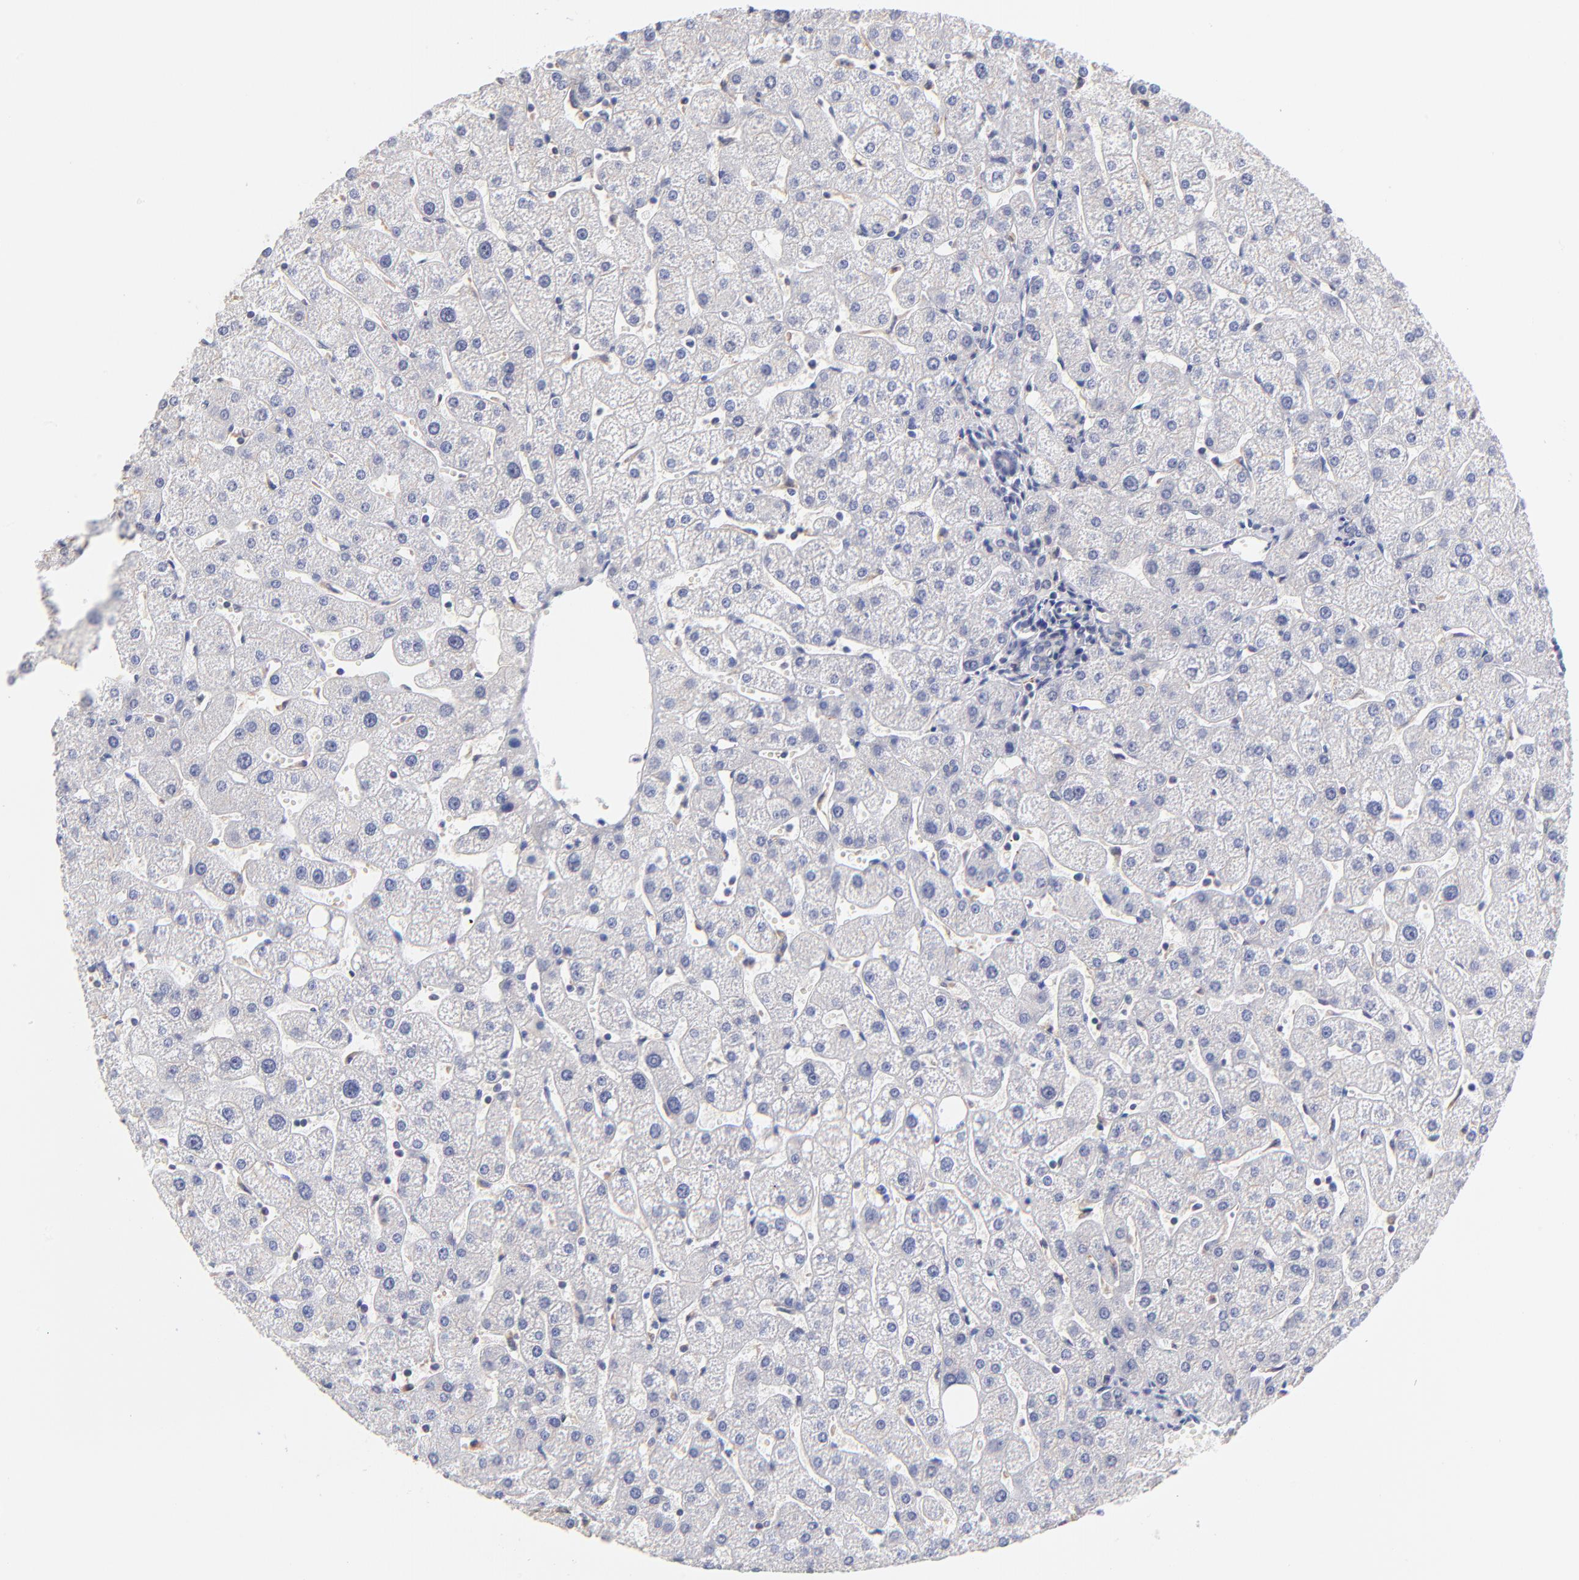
{"staining": {"intensity": "negative", "quantity": "none", "location": "none"}, "tissue": "liver", "cell_type": "Cholangiocytes", "image_type": "normal", "snomed": [{"axis": "morphology", "description": "Normal tissue, NOS"}, {"axis": "topography", "description": "Liver"}], "caption": "Immunohistochemistry (IHC) micrograph of unremarkable human liver stained for a protein (brown), which shows no positivity in cholangiocytes.", "gene": "RIBC2", "patient": {"sex": "male", "age": 67}}